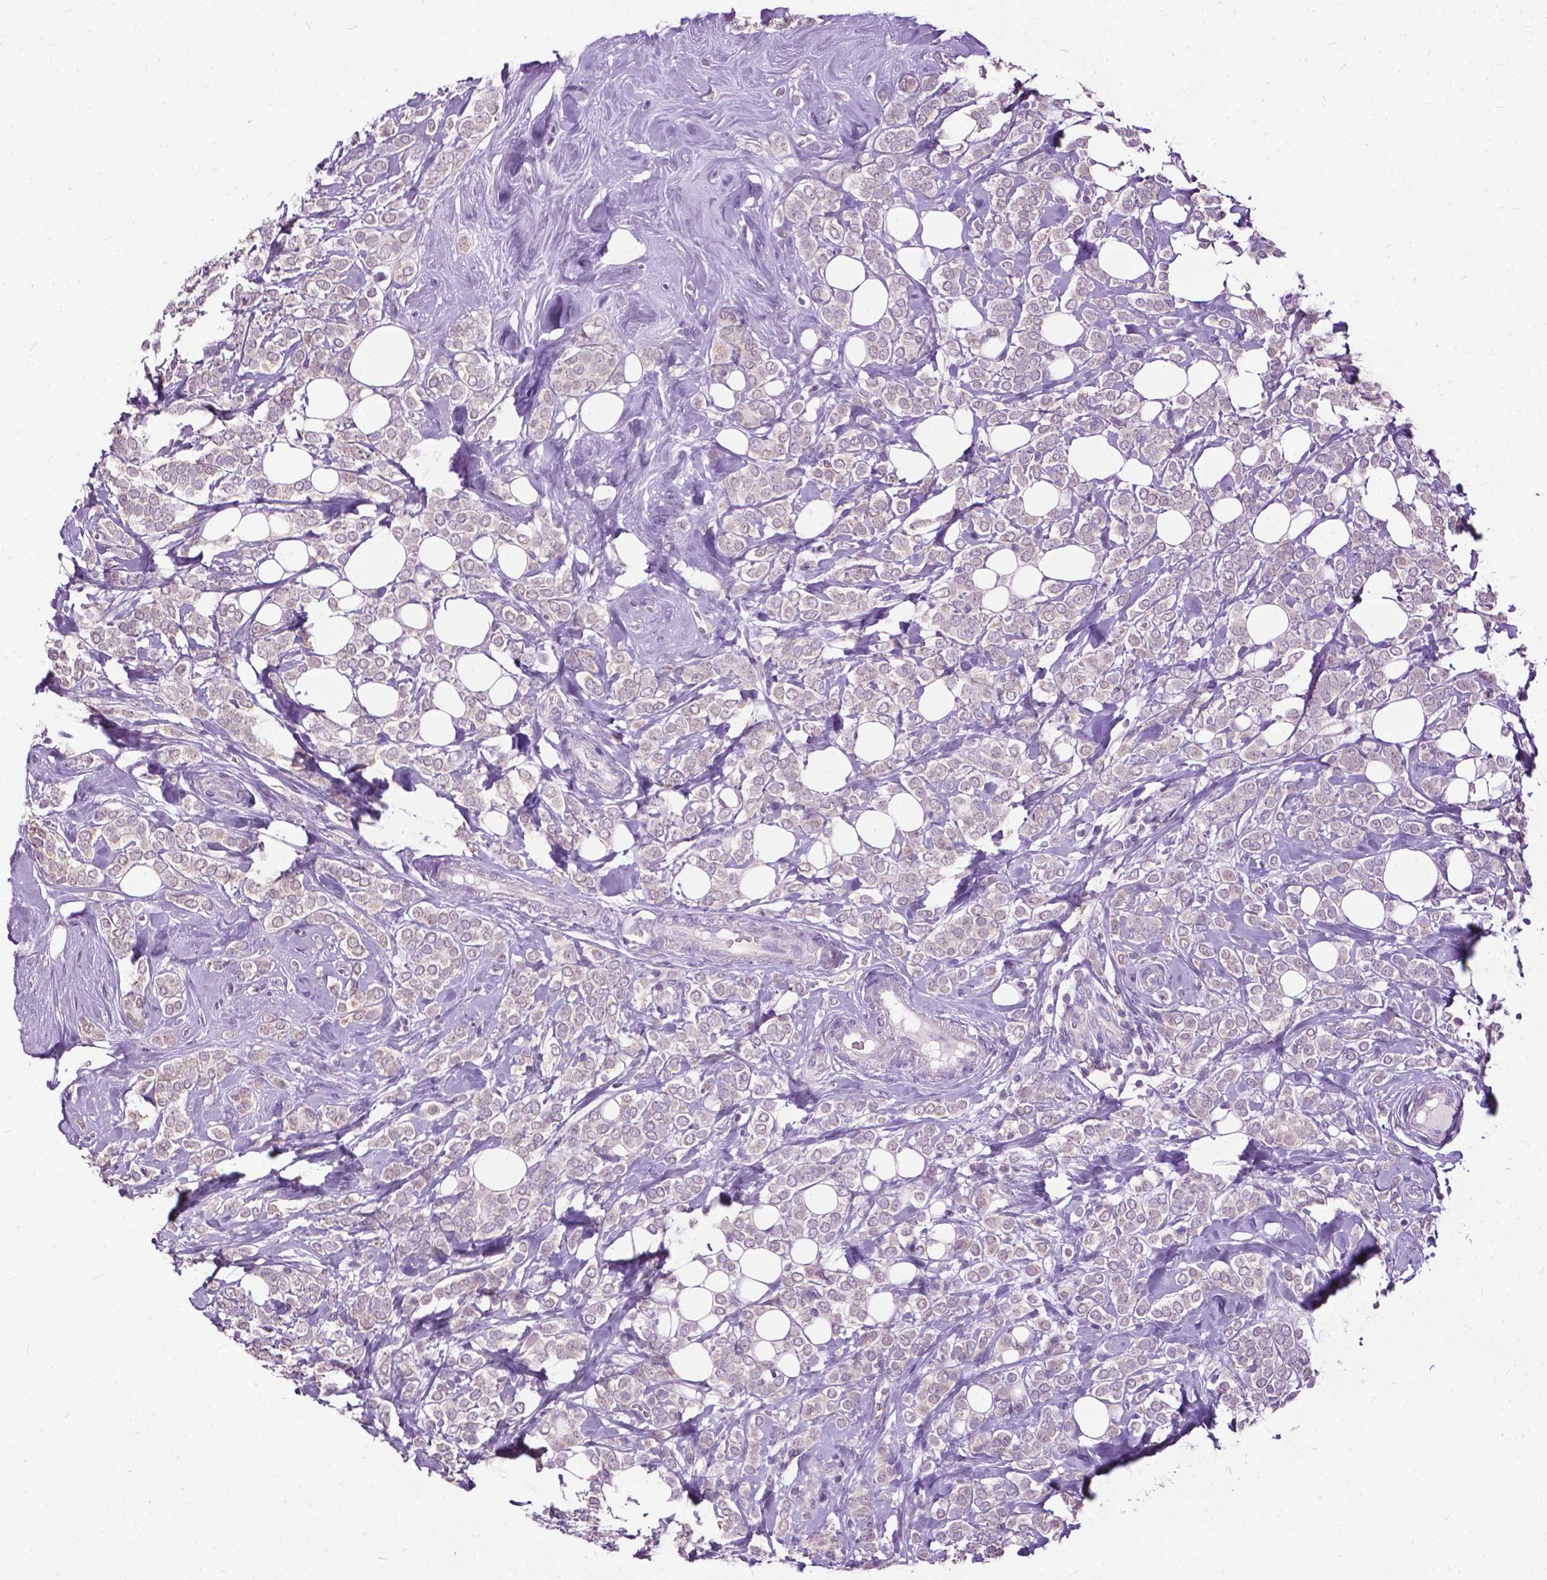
{"staining": {"intensity": "negative", "quantity": "none", "location": "none"}, "tissue": "breast cancer", "cell_type": "Tumor cells", "image_type": "cancer", "snomed": [{"axis": "morphology", "description": "Lobular carcinoma"}, {"axis": "topography", "description": "Breast"}], "caption": "Breast lobular carcinoma stained for a protein using IHC reveals no expression tumor cells.", "gene": "TTC9B", "patient": {"sex": "female", "age": 49}}